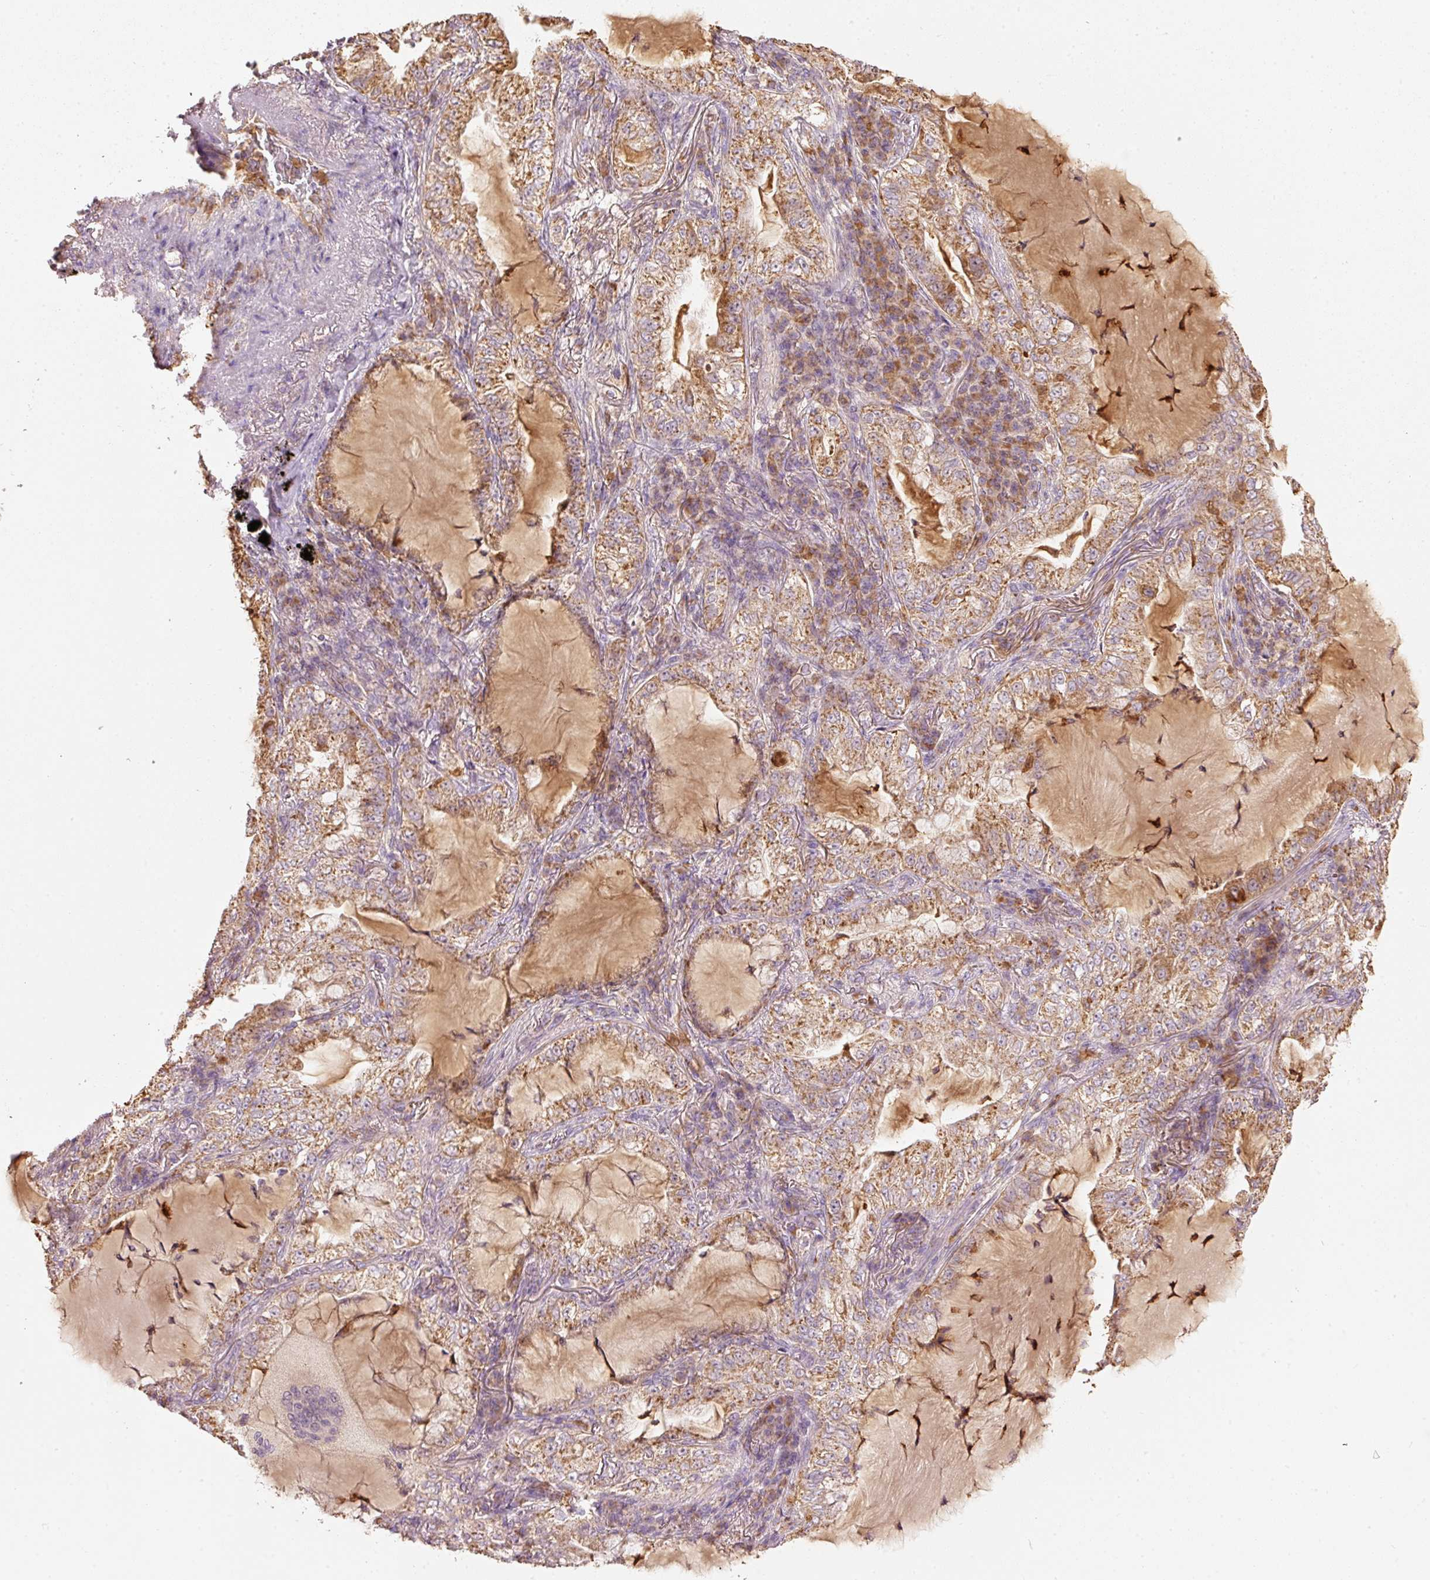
{"staining": {"intensity": "moderate", "quantity": ">75%", "location": "cytoplasmic/membranous"}, "tissue": "lung cancer", "cell_type": "Tumor cells", "image_type": "cancer", "snomed": [{"axis": "morphology", "description": "Adenocarcinoma, NOS"}, {"axis": "topography", "description": "Lung"}], "caption": "Immunohistochemistry (IHC) histopathology image of neoplastic tissue: human lung cancer stained using IHC shows medium levels of moderate protein expression localized specifically in the cytoplasmic/membranous of tumor cells, appearing as a cytoplasmic/membranous brown color.", "gene": "PSENEN", "patient": {"sex": "female", "age": 73}}